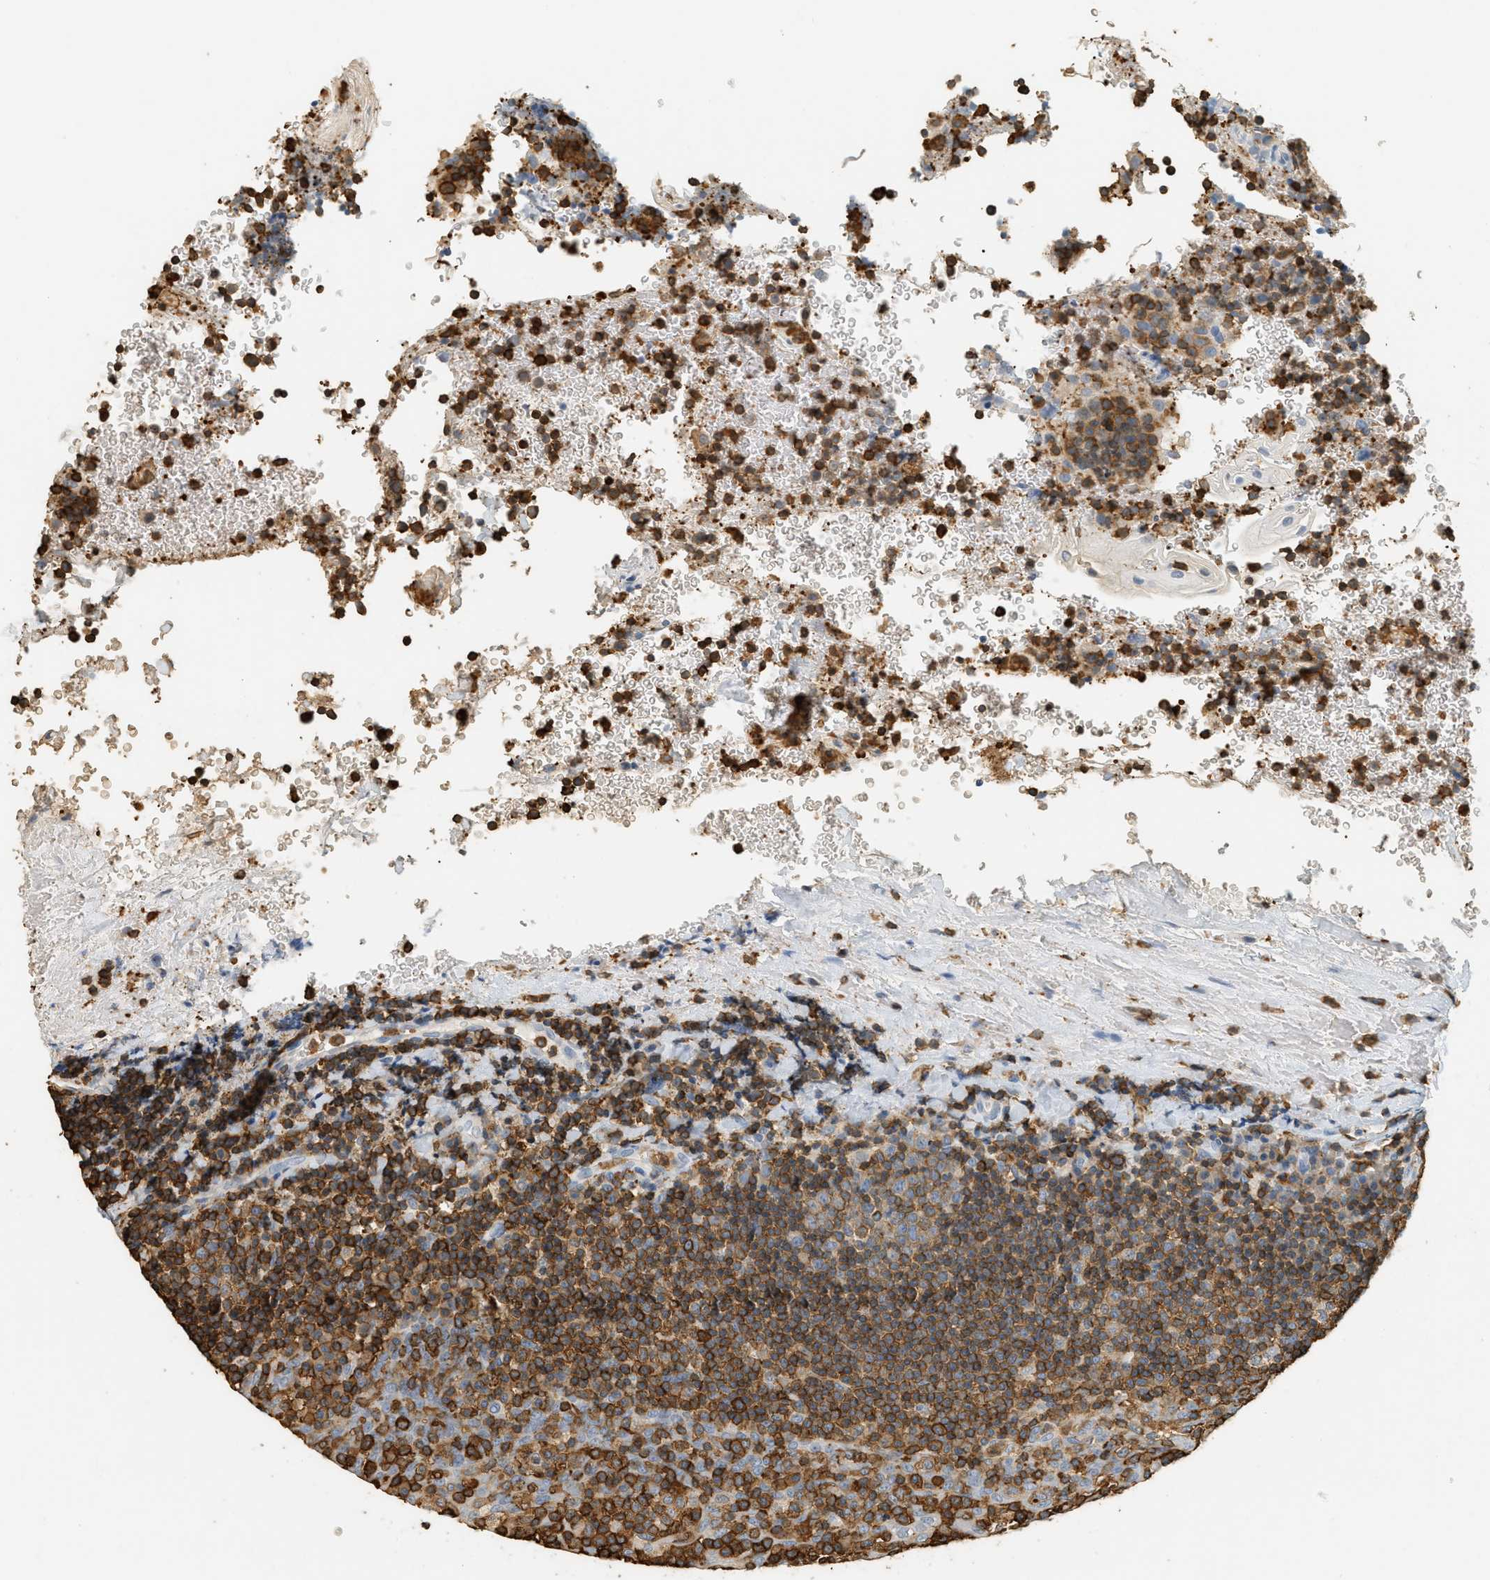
{"staining": {"intensity": "moderate", "quantity": ">75%", "location": "cytoplasmic/membranous"}, "tissue": "tonsil", "cell_type": "Germinal center cells", "image_type": "normal", "snomed": [{"axis": "morphology", "description": "Normal tissue, NOS"}, {"axis": "topography", "description": "Tonsil"}], "caption": "Tonsil stained with IHC displays moderate cytoplasmic/membranous positivity in approximately >75% of germinal center cells.", "gene": "LSP1", "patient": {"sex": "male", "age": 17}}